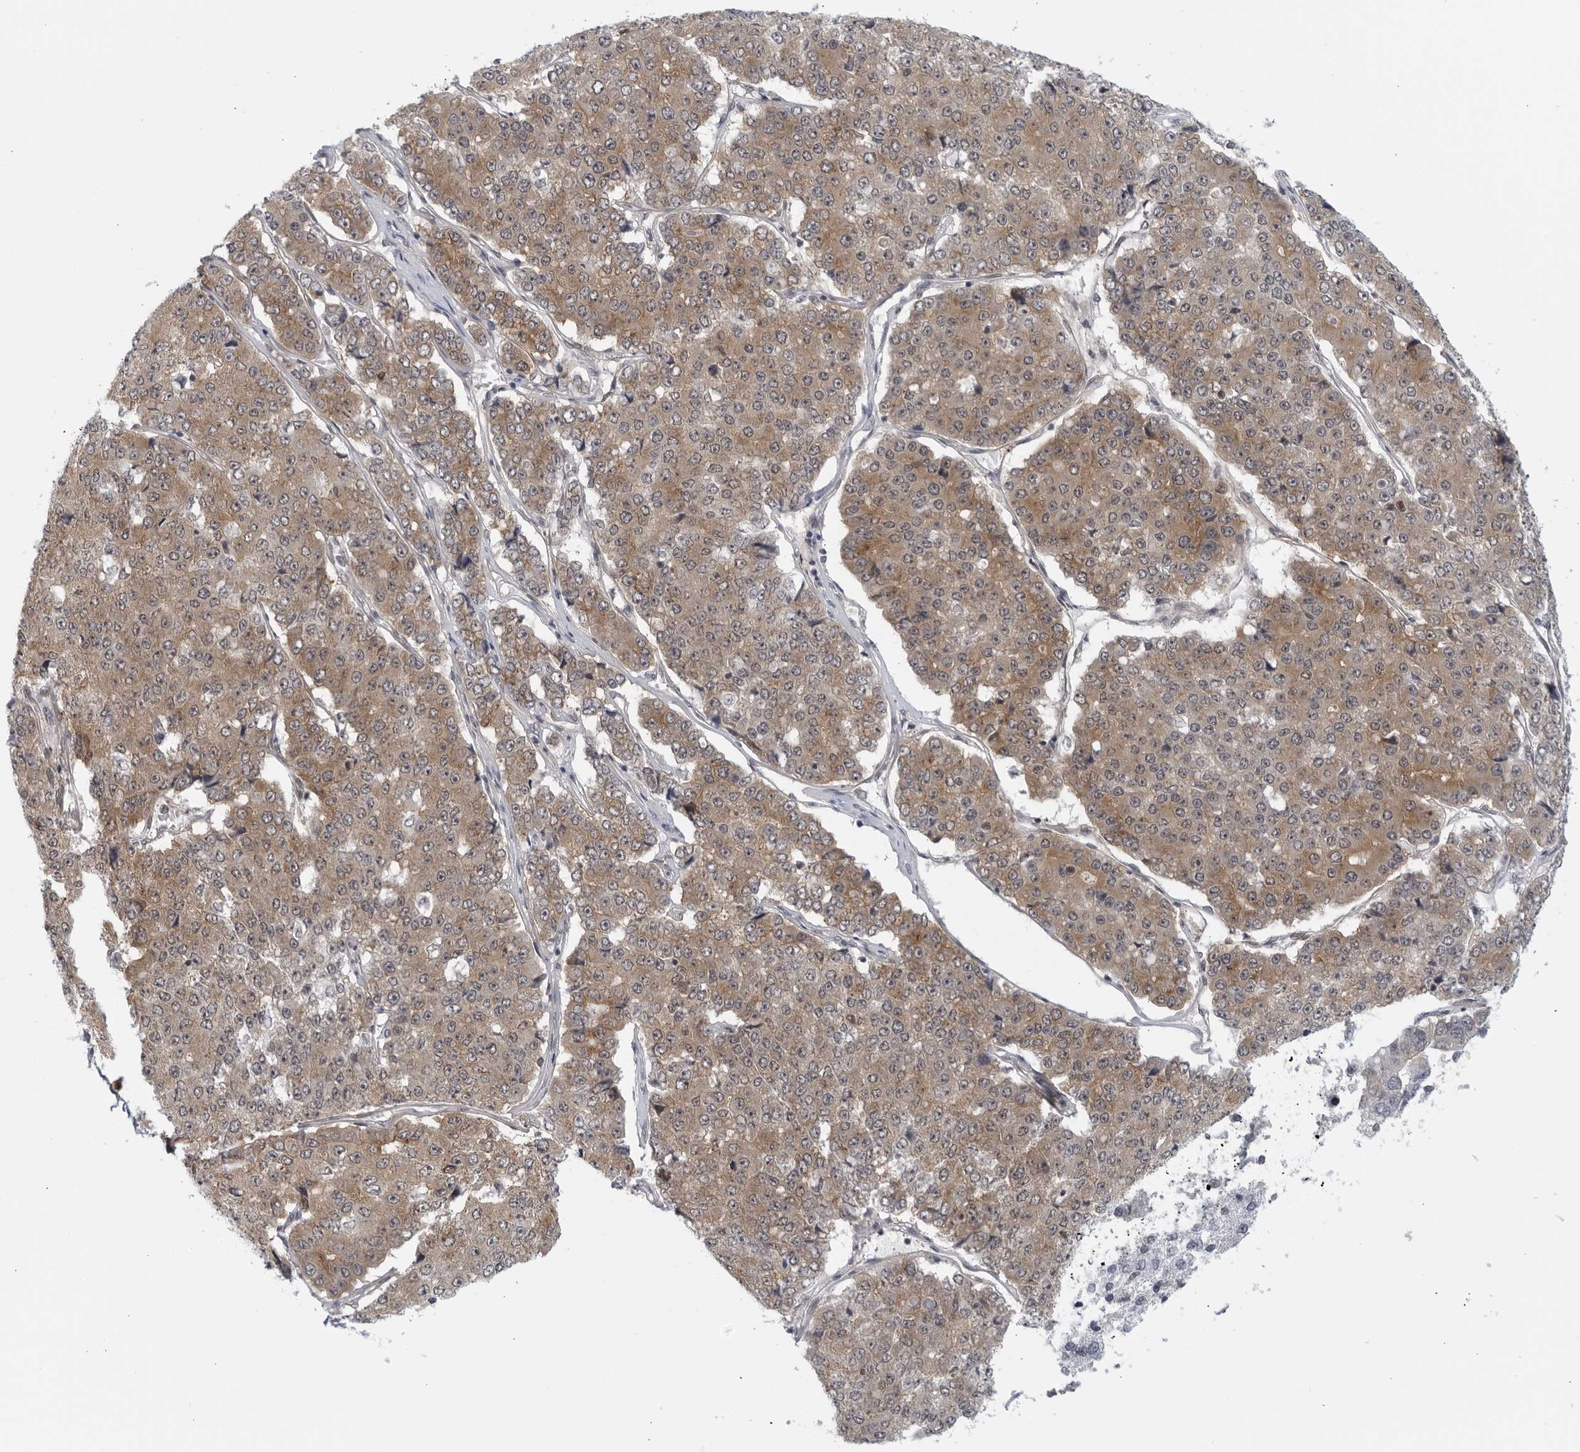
{"staining": {"intensity": "moderate", "quantity": ">75%", "location": "cytoplasmic/membranous"}, "tissue": "pancreatic cancer", "cell_type": "Tumor cells", "image_type": "cancer", "snomed": [{"axis": "morphology", "description": "Adenocarcinoma, NOS"}, {"axis": "topography", "description": "Pancreas"}], "caption": "Pancreatic adenocarcinoma stained with a protein marker exhibits moderate staining in tumor cells.", "gene": "RC3H1", "patient": {"sex": "male", "age": 50}}